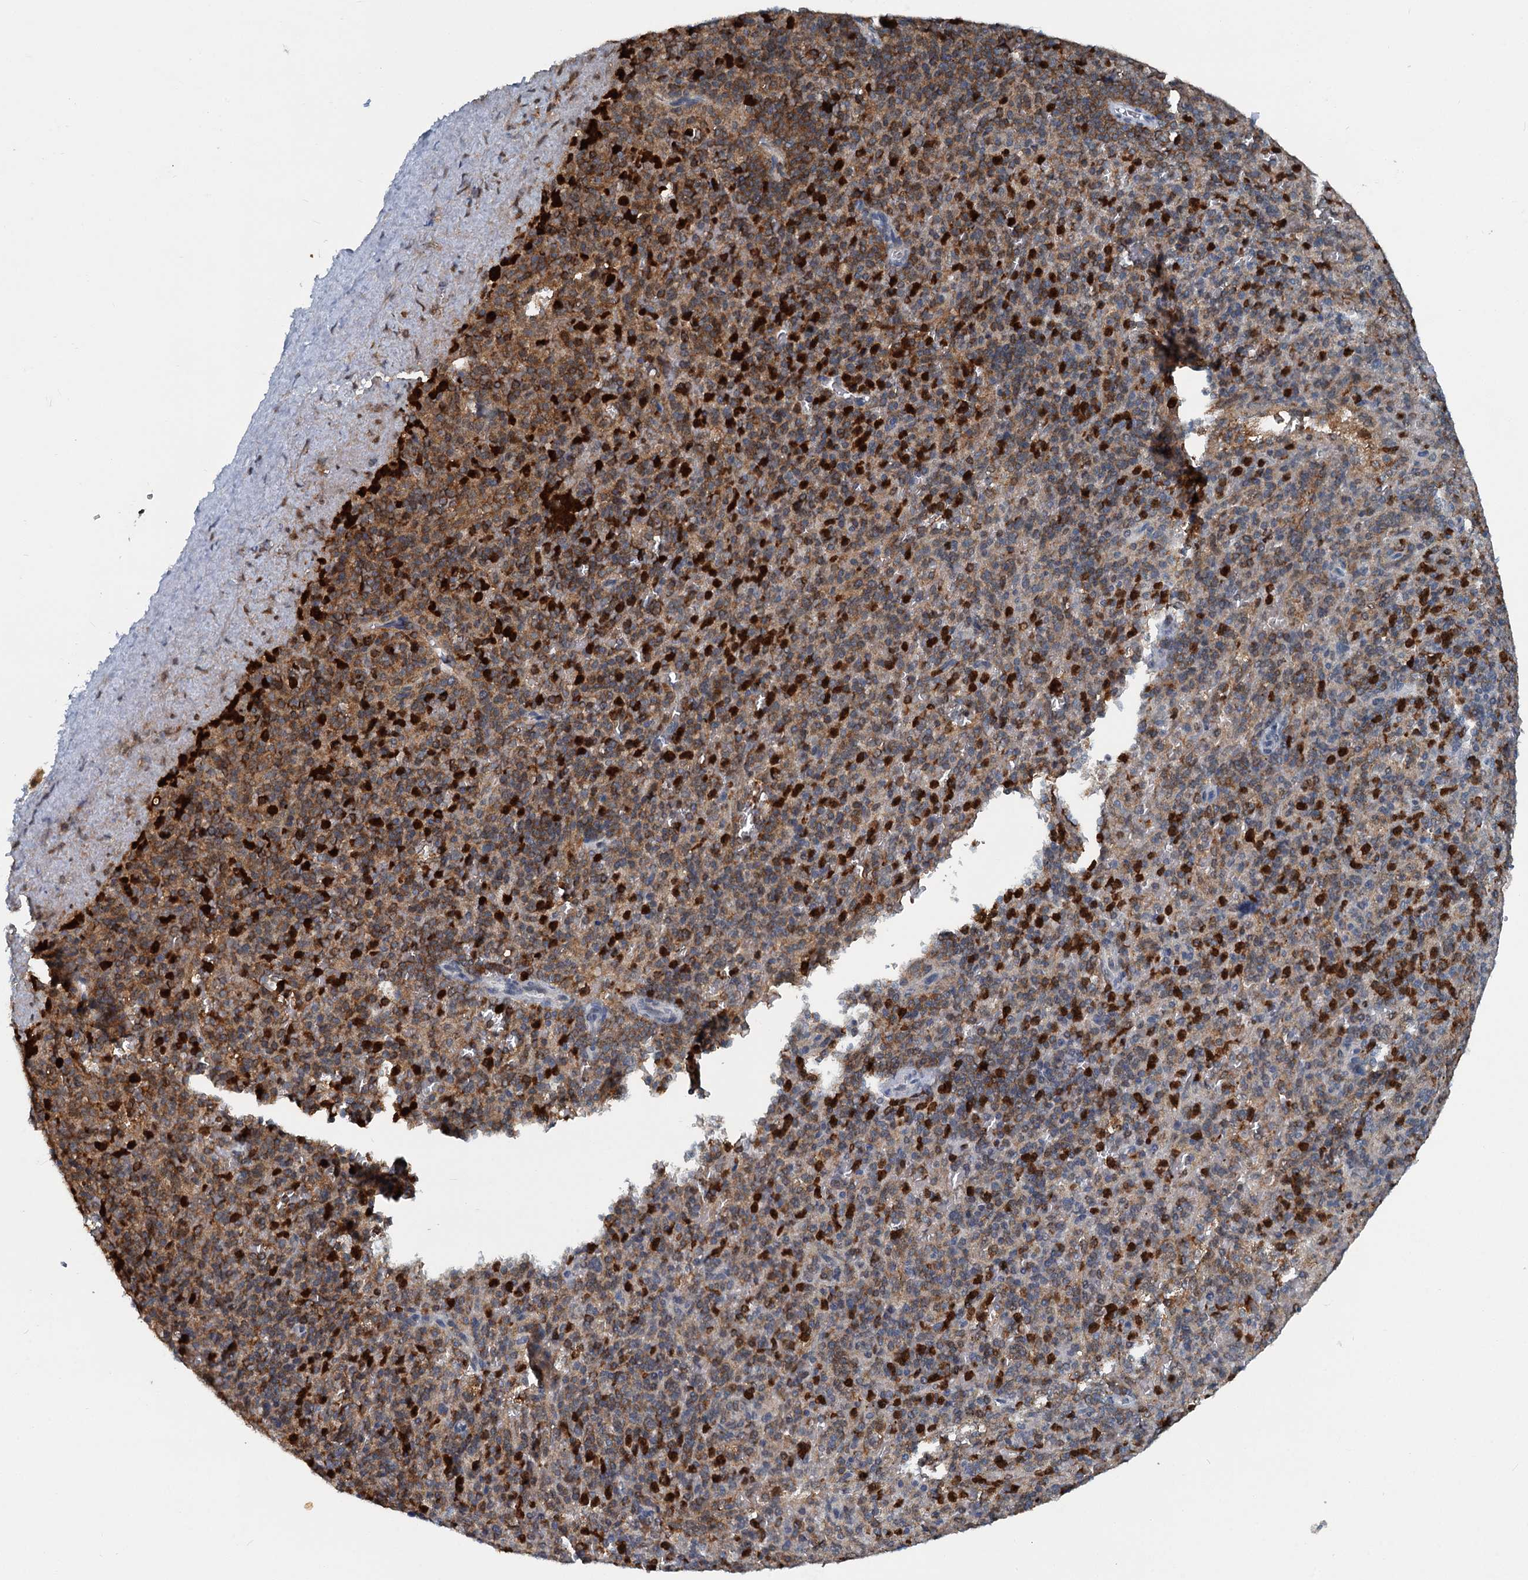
{"staining": {"intensity": "strong", "quantity": "25%-75%", "location": "cytoplasmic/membranous"}, "tissue": "spleen", "cell_type": "Cells in red pulp", "image_type": "normal", "snomed": [{"axis": "morphology", "description": "Normal tissue, NOS"}, {"axis": "topography", "description": "Spleen"}], "caption": "A brown stain highlights strong cytoplasmic/membranous staining of a protein in cells in red pulp of normal spleen. Using DAB (brown) and hematoxylin (blue) stains, captured at high magnification using brightfield microscopy.", "gene": "GPI", "patient": {"sex": "male", "age": 82}}